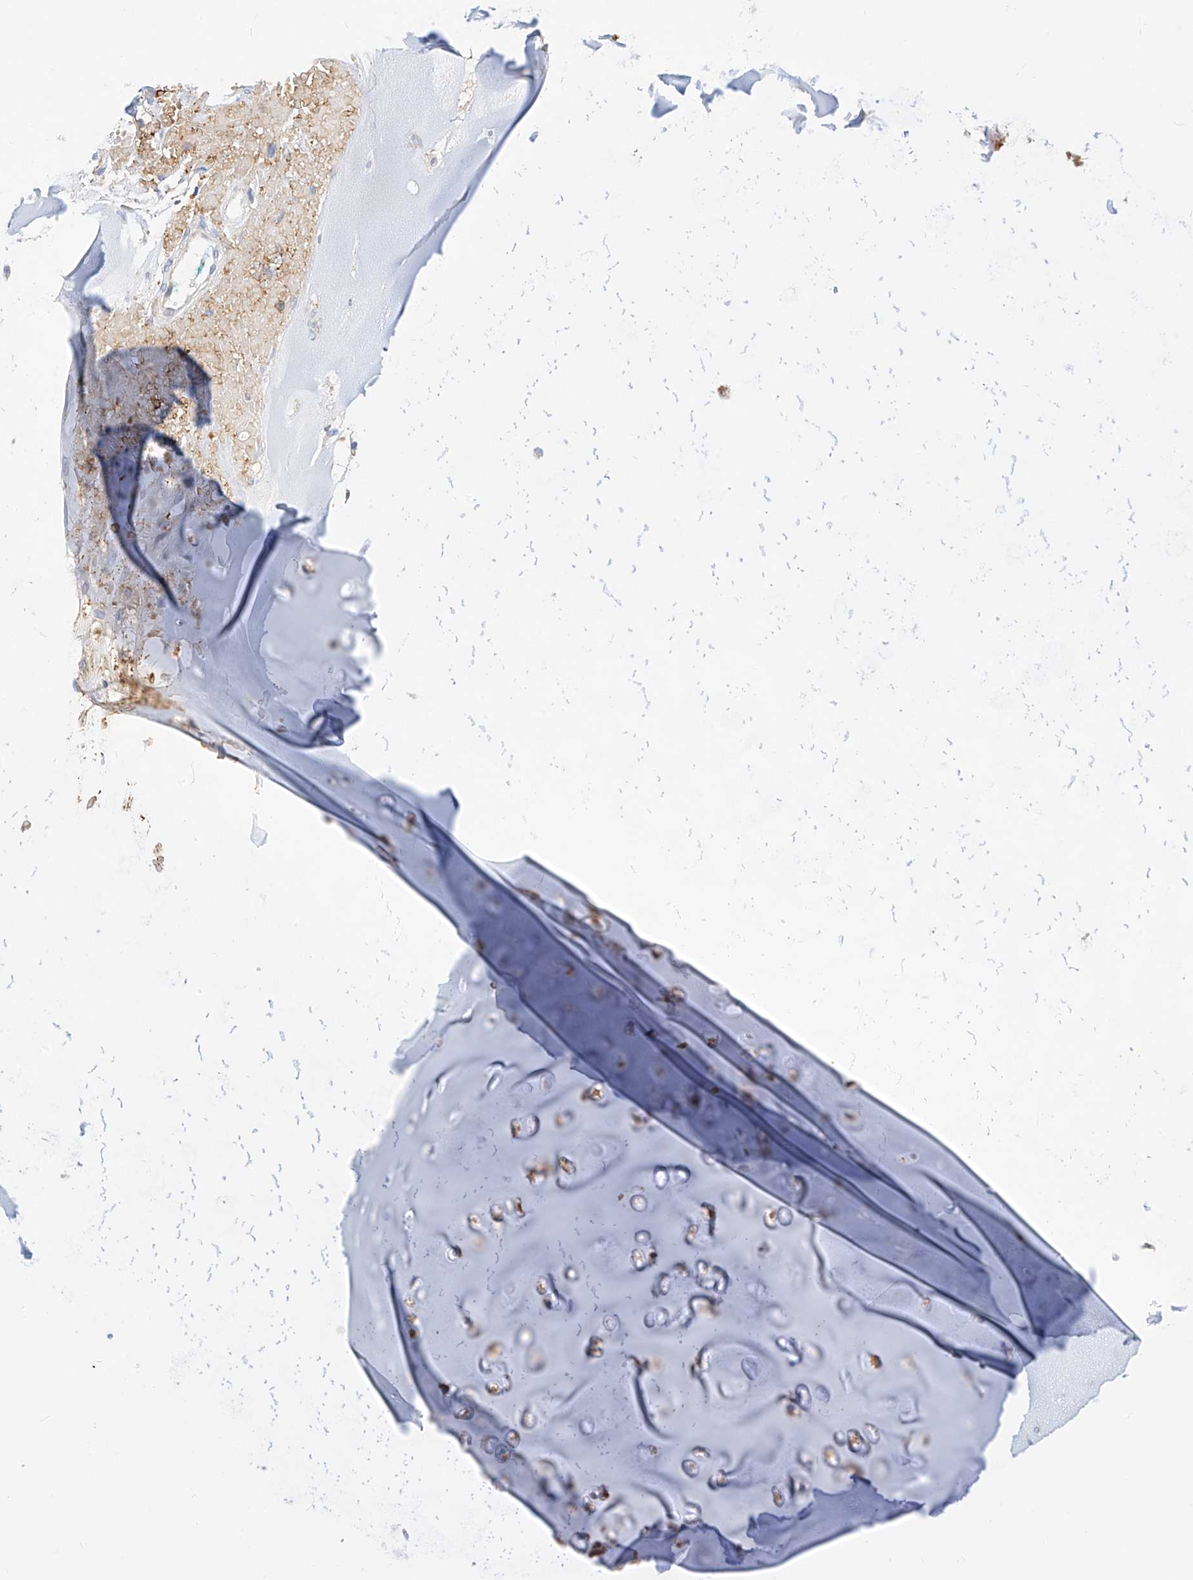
{"staining": {"intensity": "negative", "quantity": "none", "location": "none"}, "tissue": "adipose tissue", "cell_type": "Adipocytes", "image_type": "normal", "snomed": [{"axis": "morphology", "description": "Normal tissue, NOS"}, {"axis": "morphology", "description": "Basal cell carcinoma"}, {"axis": "topography", "description": "Cartilage tissue"}, {"axis": "topography", "description": "Nasopharynx"}, {"axis": "topography", "description": "Oral tissue"}], "caption": "Immunohistochemical staining of benign adipose tissue shows no significant expression in adipocytes.", "gene": "TXNDC9", "patient": {"sex": "female", "age": 77}}